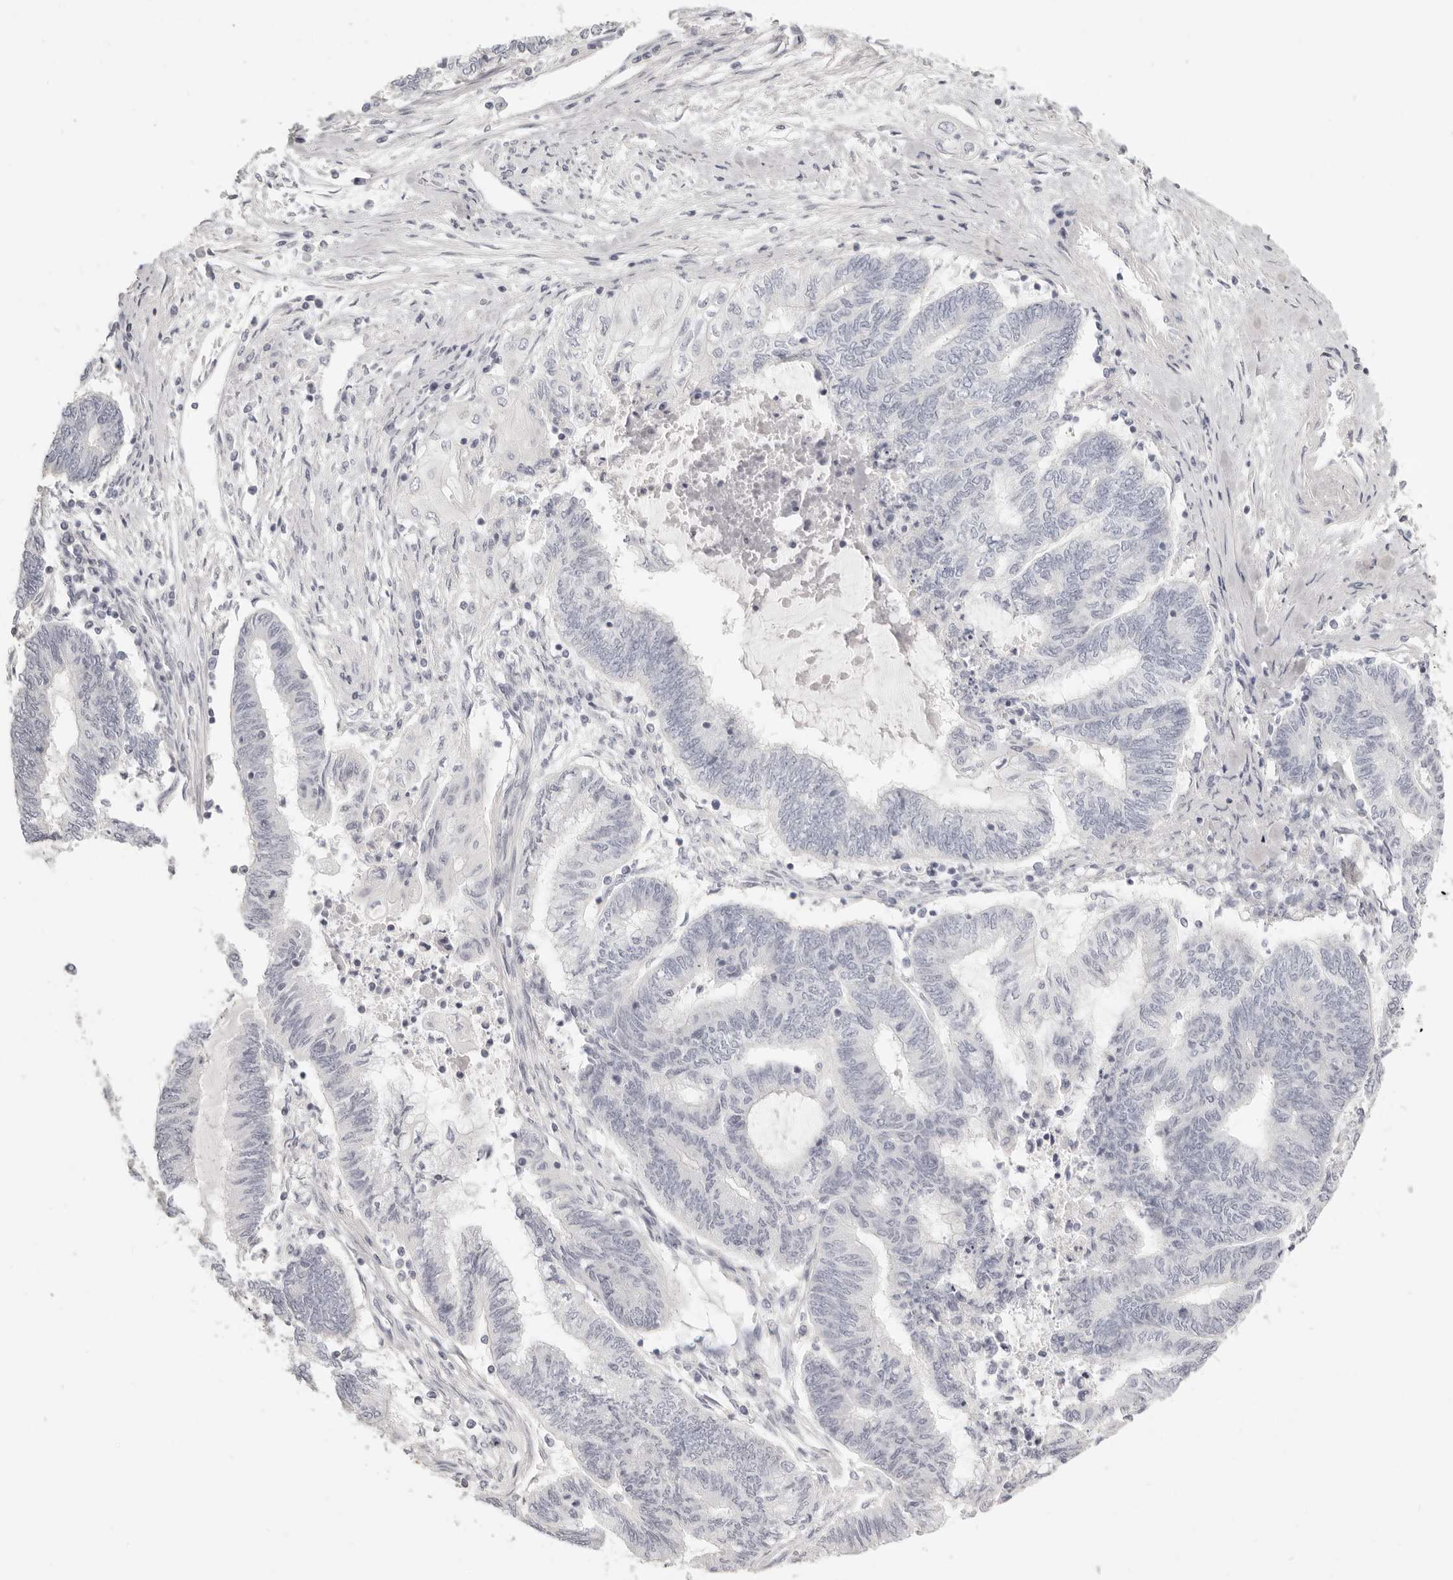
{"staining": {"intensity": "negative", "quantity": "none", "location": "none"}, "tissue": "endometrial cancer", "cell_type": "Tumor cells", "image_type": "cancer", "snomed": [{"axis": "morphology", "description": "Adenocarcinoma, NOS"}, {"axis": "topography", "description": "Uterus"}, {"axis": "topography", "description": "Endometrium"}], "caption": "Tumor cells are negative for brown protein staining in endometrial adenocarcinoma.", "gene": "FABP1", "patient": {"sex": "female", "age": 70}}